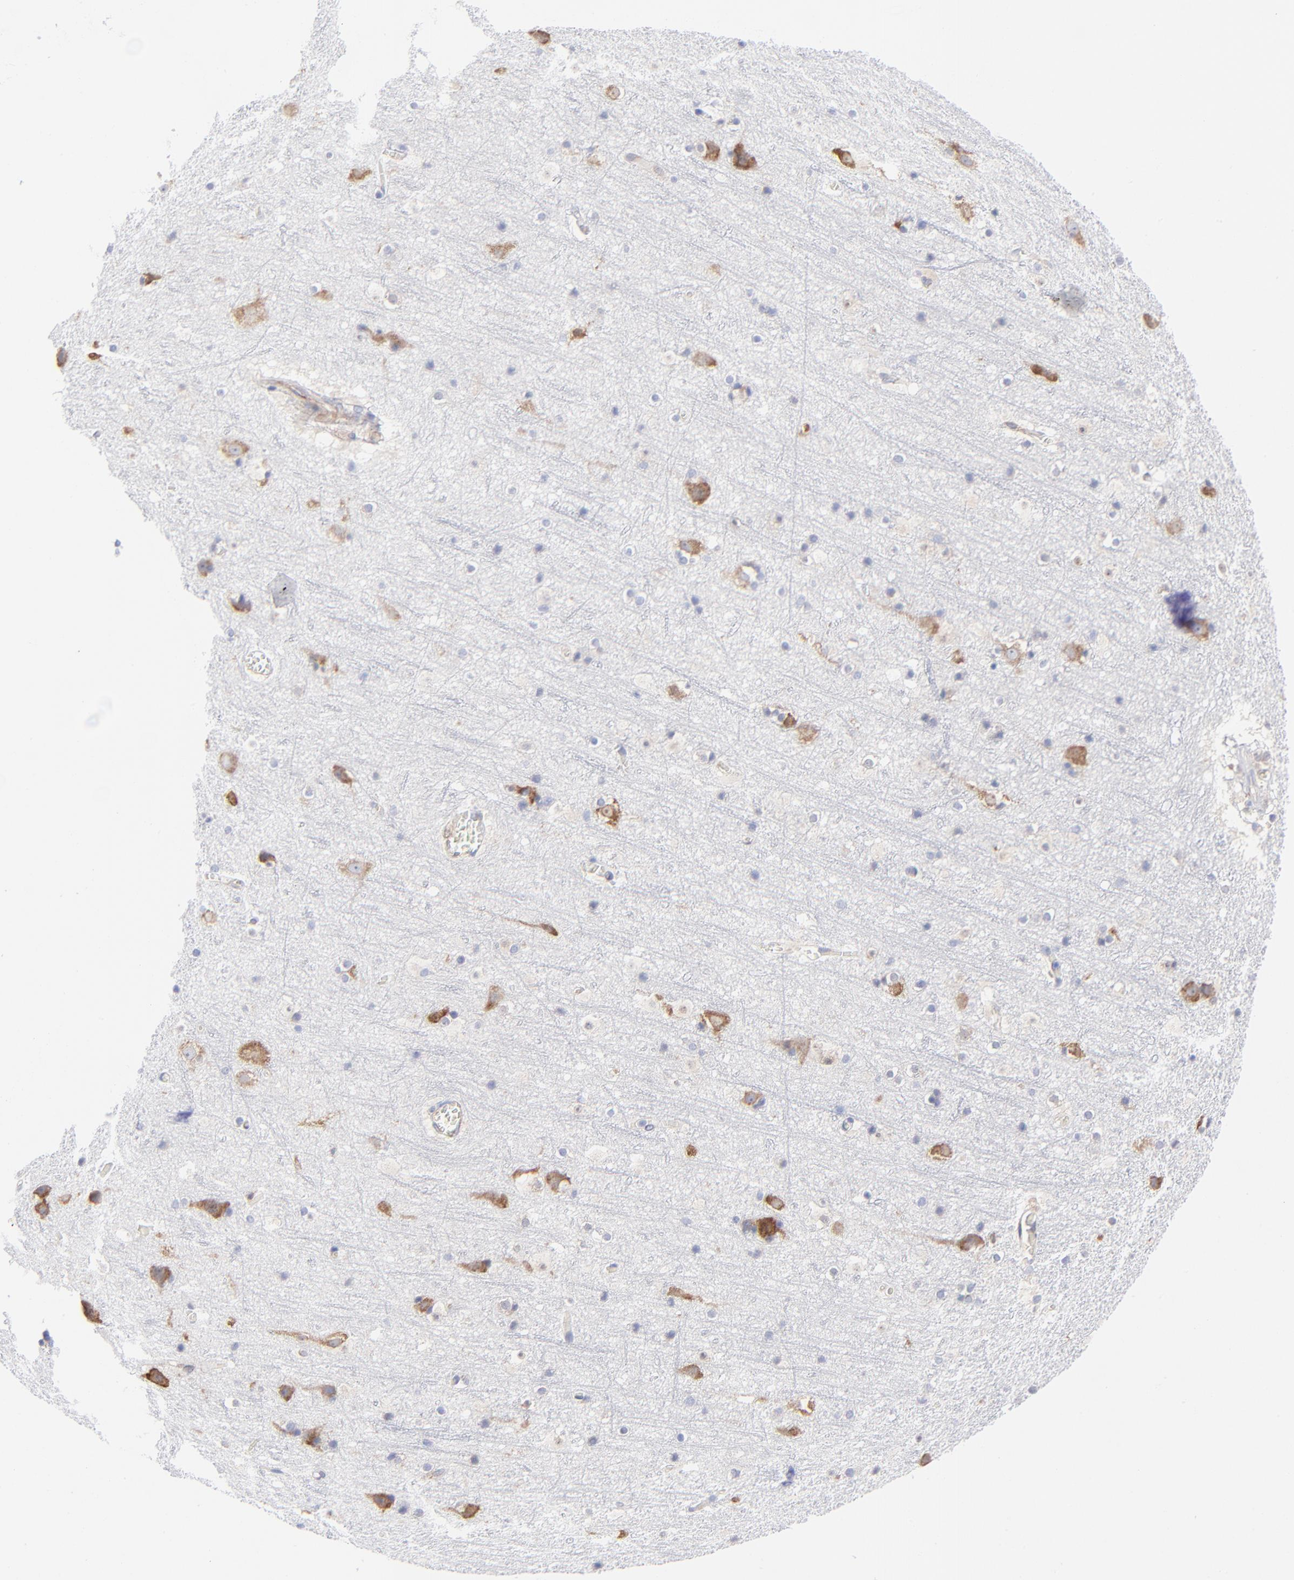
{"staining": {"intensity": "negative", "quantity": "none", "location": "none"}, "tissue": "cerebral cortex", "cell_type": "Endothelial cells", "image_type": "normal", "snomed": [{"axis": "morphology", "description": "Normal tissue, NOS"}, {"axis": "topography", "description": "Cerebral cortex"}], "caption": "Immunohistochemistry (IHC) histopathology image of normal cerebral cortex: human cerebral cortex stained with DAB (3,3'-diaminobenzidine) demonstrates no significant protein expression in endothelial cells. (Immunohistochemistry (IHC), brightfield microscopy, high magnification).", "gene": "EIF2AK2", "patient": {"sex": "male", "age": 45}}